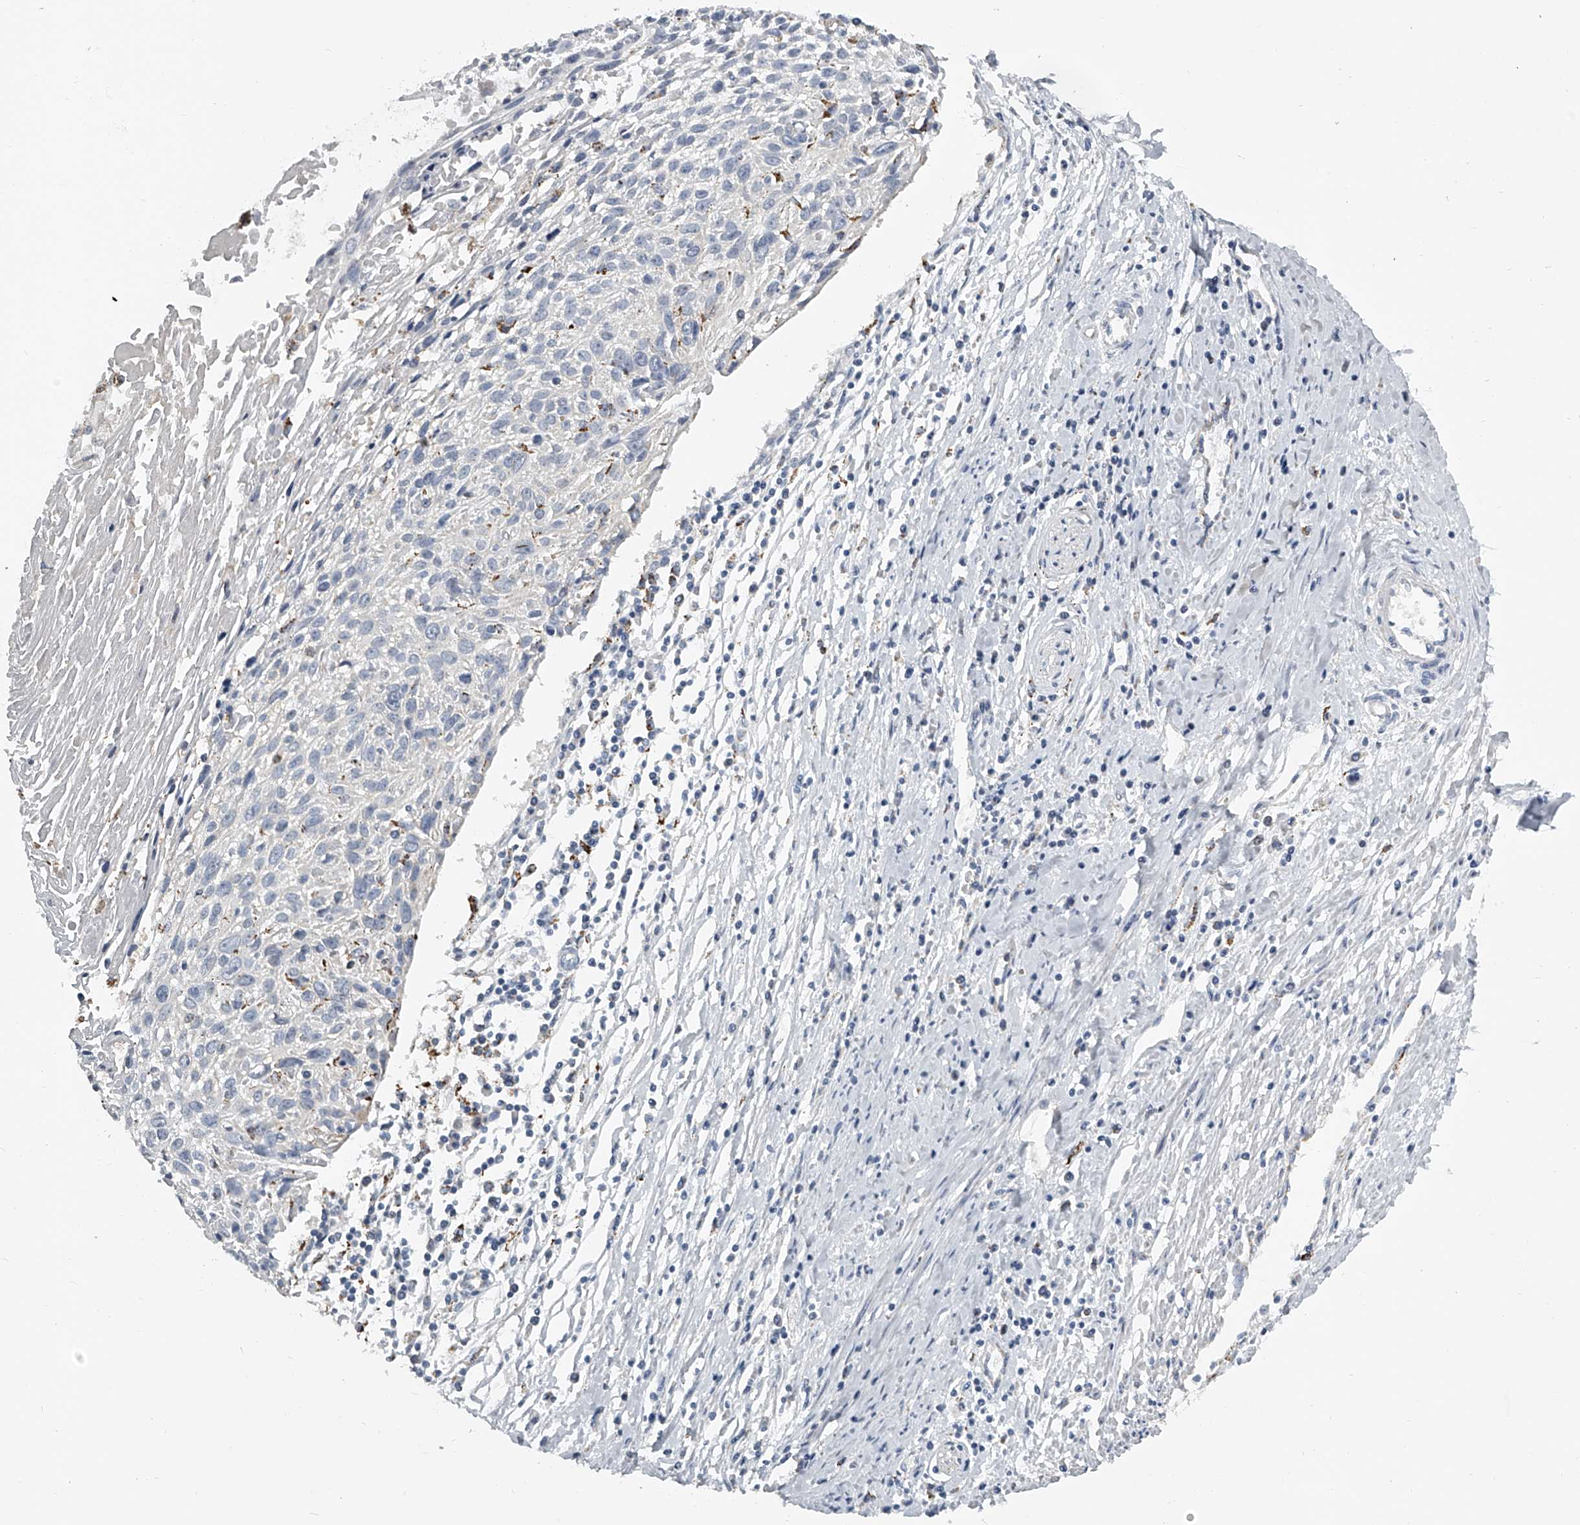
{"staining": {"intensity": "negative", "quantity": "none", "location": "none"}, "tissue": "cervical cancer", "cell_type": "Tumor cells", "image_type": "cancer", "snomed": [{"axis": "morphology", "description": "Squamous cell carcinoma, NOS"}, {"axis": "topography", "description": "Cervix"}], "caption": "Tumor cells are negative for protein expression in human cervical cancer.", "gene": "KLHL7", "patient": {"sex": "female", "age": 51}}